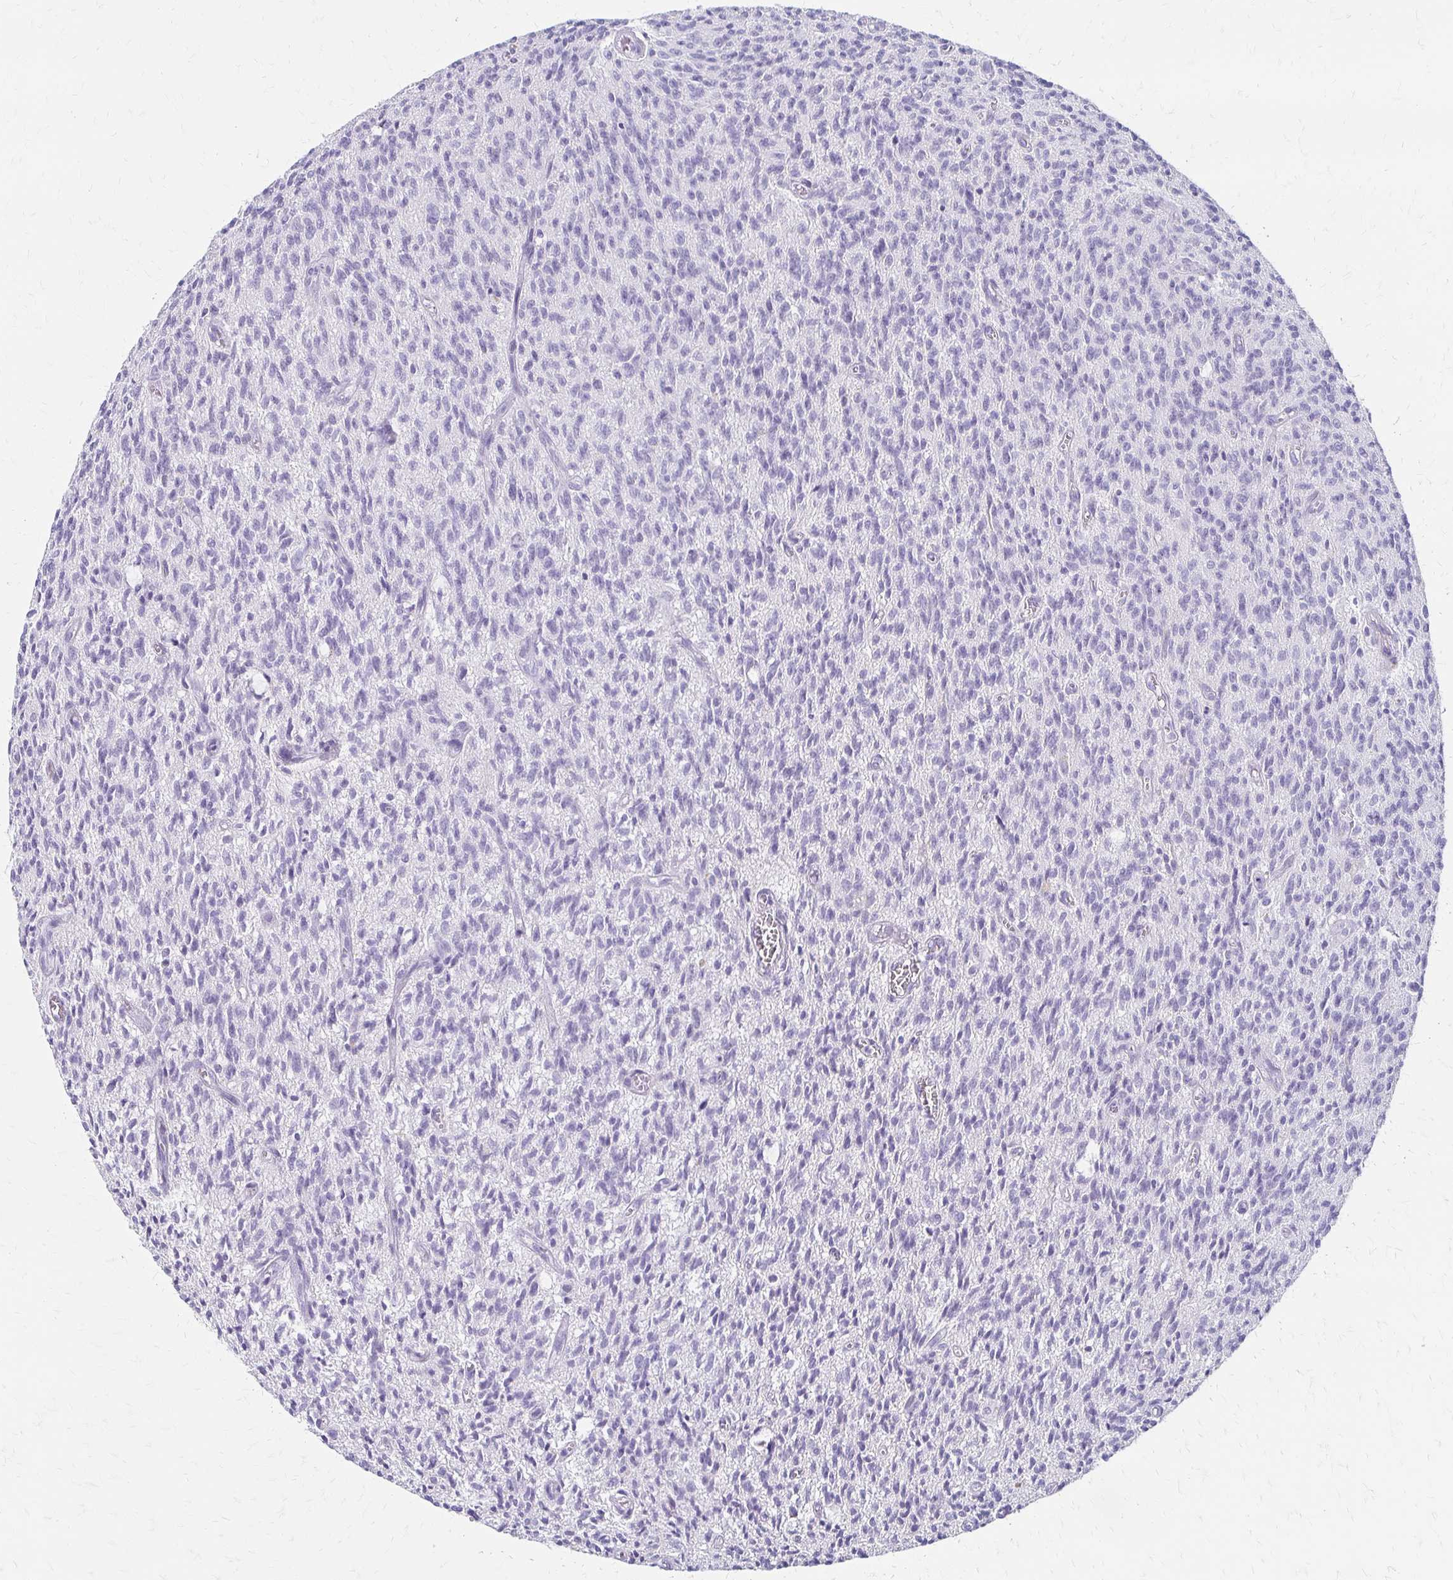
{"staining": {"intensity": "negative", "quantity": "none", "location": "none"}, "tissue": "glioma", "cell_type": "Tumor cells", "image_type": "cancer", "snomed": [{"axis": "morphology", "description": "Glioma, malignant, Low grade"}, {"axis": "topography", "description": "Brain"}], "caption": "Tumor cells are negative for brown protein staining in malignant glioma (low-grade).", "gene": "IVL", "patient": {"sex": "male", "age": 64}}